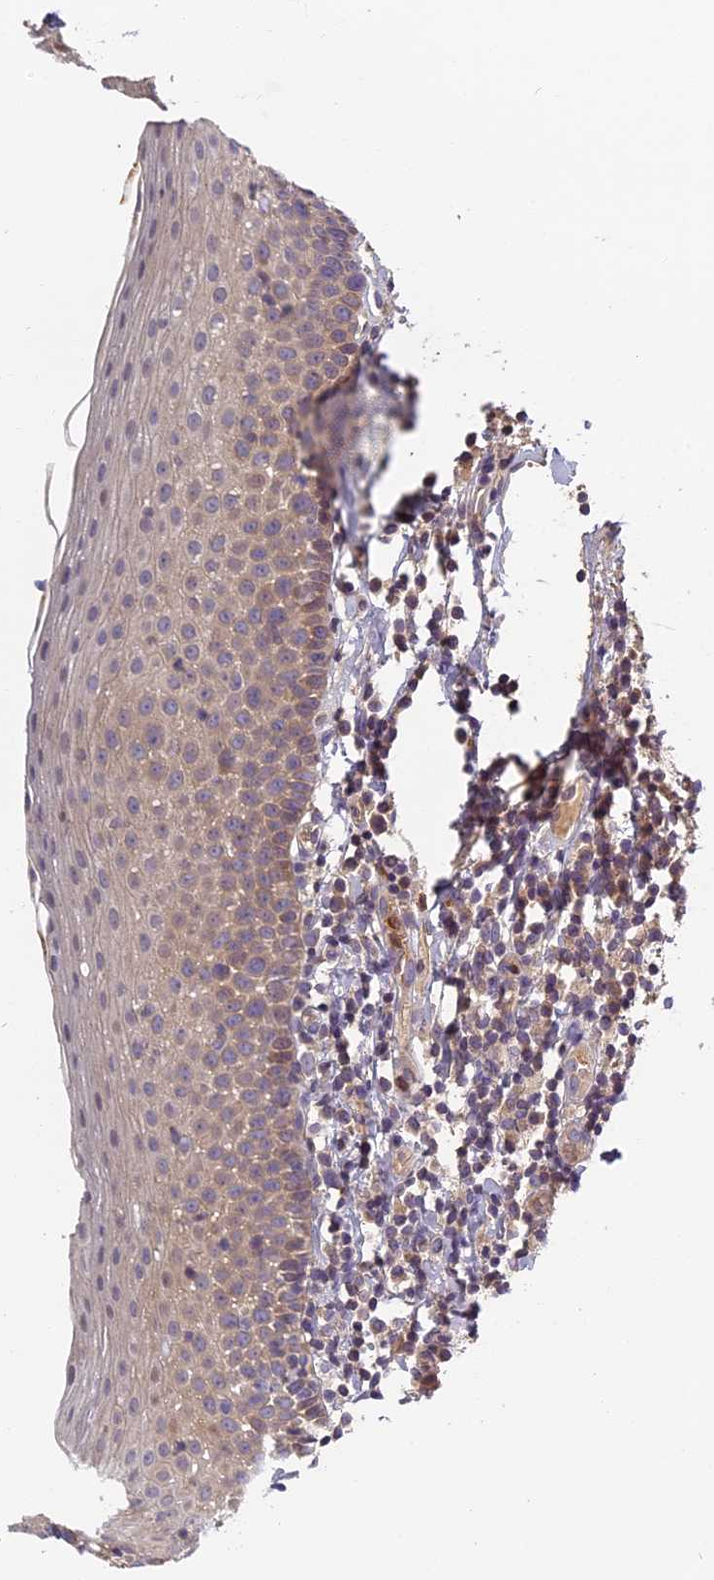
{"staining": {"intensity": "weak", "quantity": "25%-75%", "location": "cytoplasmic/membranous"}, "tissue": "oral mucosa", "cell_type": "Squamous epithelial cells", "image_type": "normal", "snomed": [{"axis": "morphology", "description": "Normal tissue, NOS"}, {"axis": "topography", "description": "Oral tissue"}], "caption": "Immunohistochemistry (IHC) staining of benign oral mucosa, which shows low levels of weak cytoplasmic/membranous staining in about 25%-75% of squamous epithelial cells indicating weak cytoplasmic/membranous protein positivity. The staining was performed using DAB (3,3'-diaminobenzidine) (brown) for protein detection and nuclei were counterstained in hematoxylin (blue).", "gene": "AP4E1", "patient": {"sex": "female", "age": 69}}